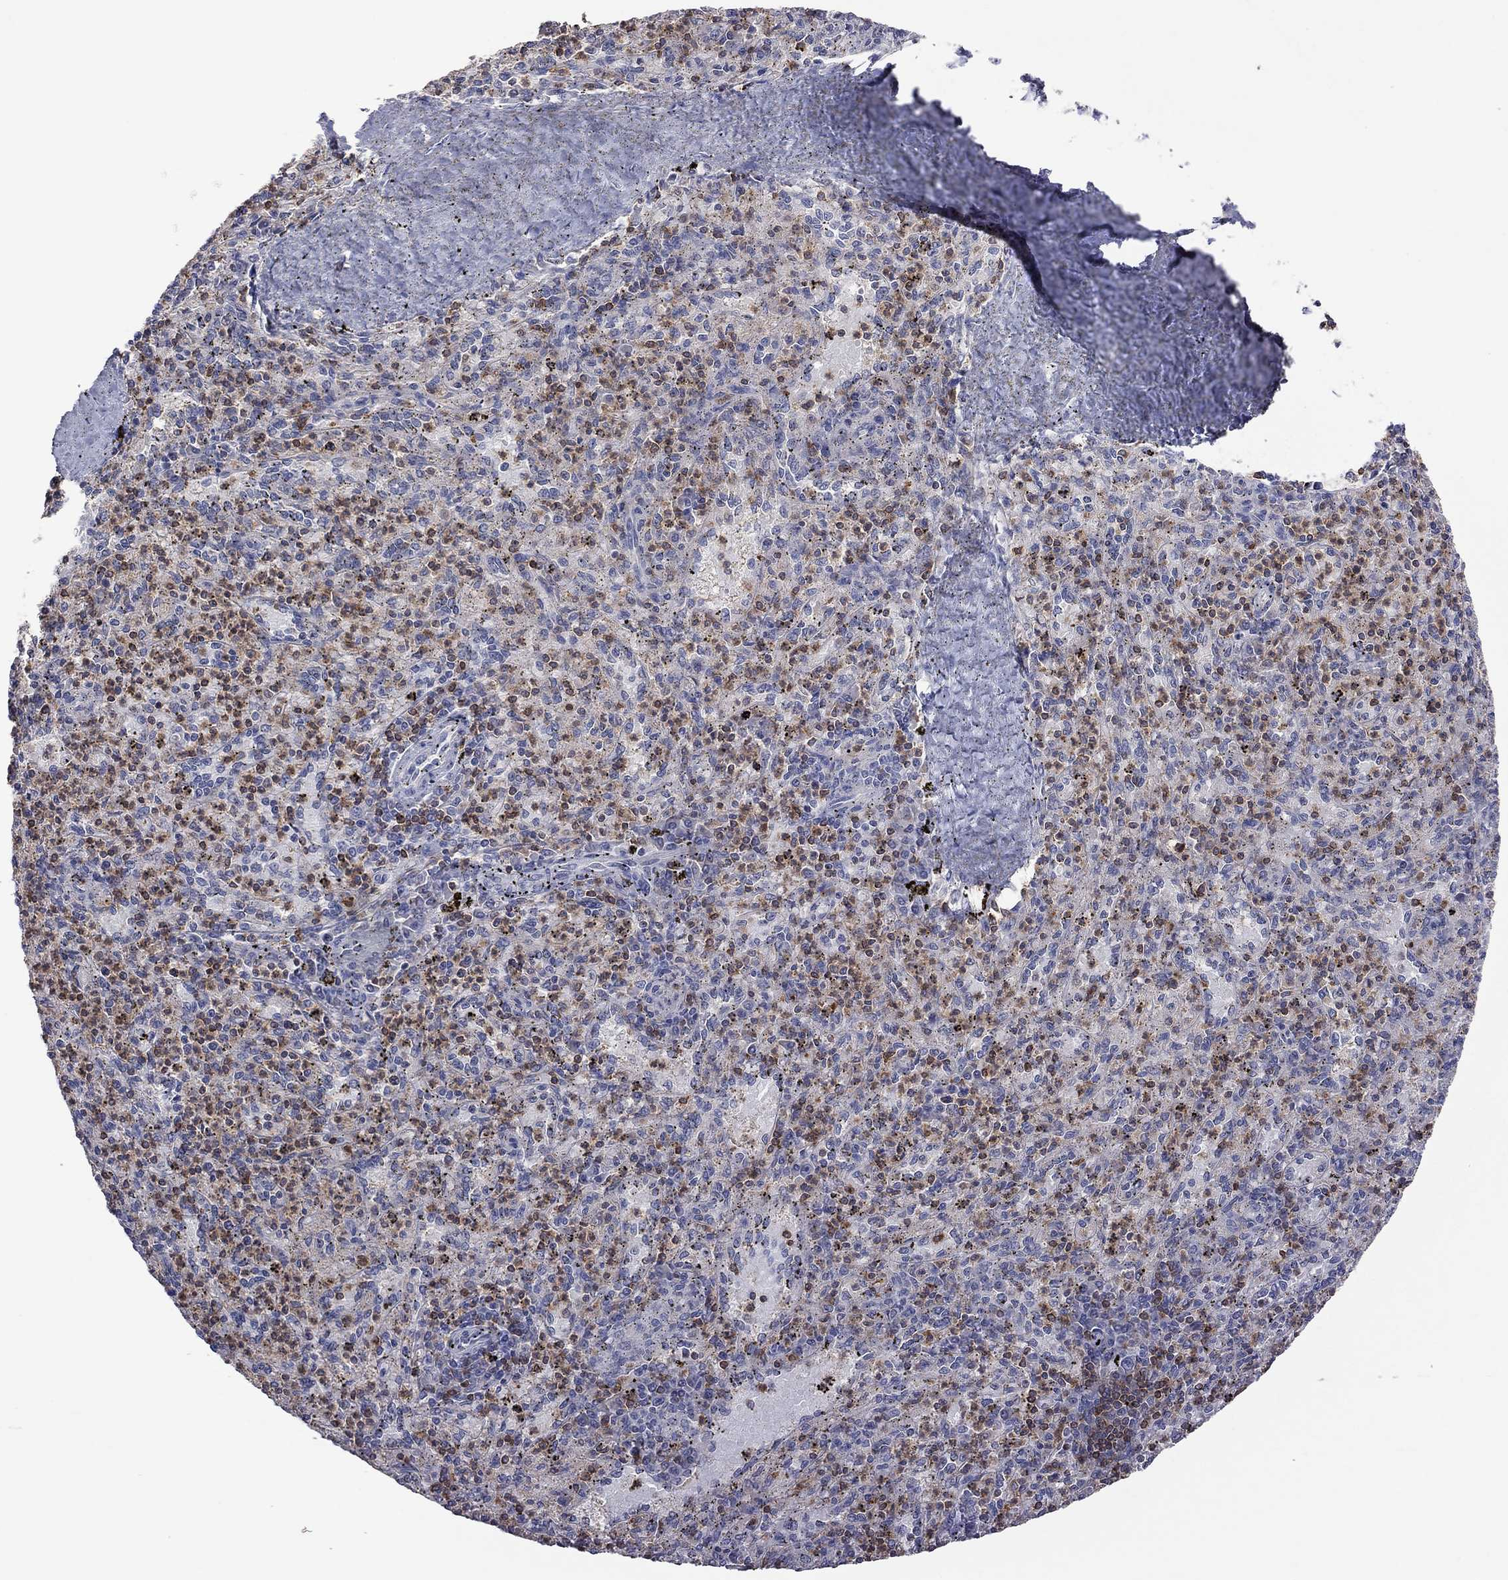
{"staining": {"intensity": "moderate", "quantity": "25%-75%", "location": "cytoplasmic/membranous"}, "tissue": "spleen", "cell_type": "Cells in red pulp", "image_type": "normal", "snomed": [{"axis": "morphology", "description": "Normal tissue, NOS"}, {"axis": "topography", "description": "Spleen"}], "caption": "Cells in red pulp exhibit moderate cytoplasmic/membranous positivity in about 25%-75% of cells in normal spleen.", "gene": "ENSG00000288520", "patient": {"sex": "male", "age": 60}}